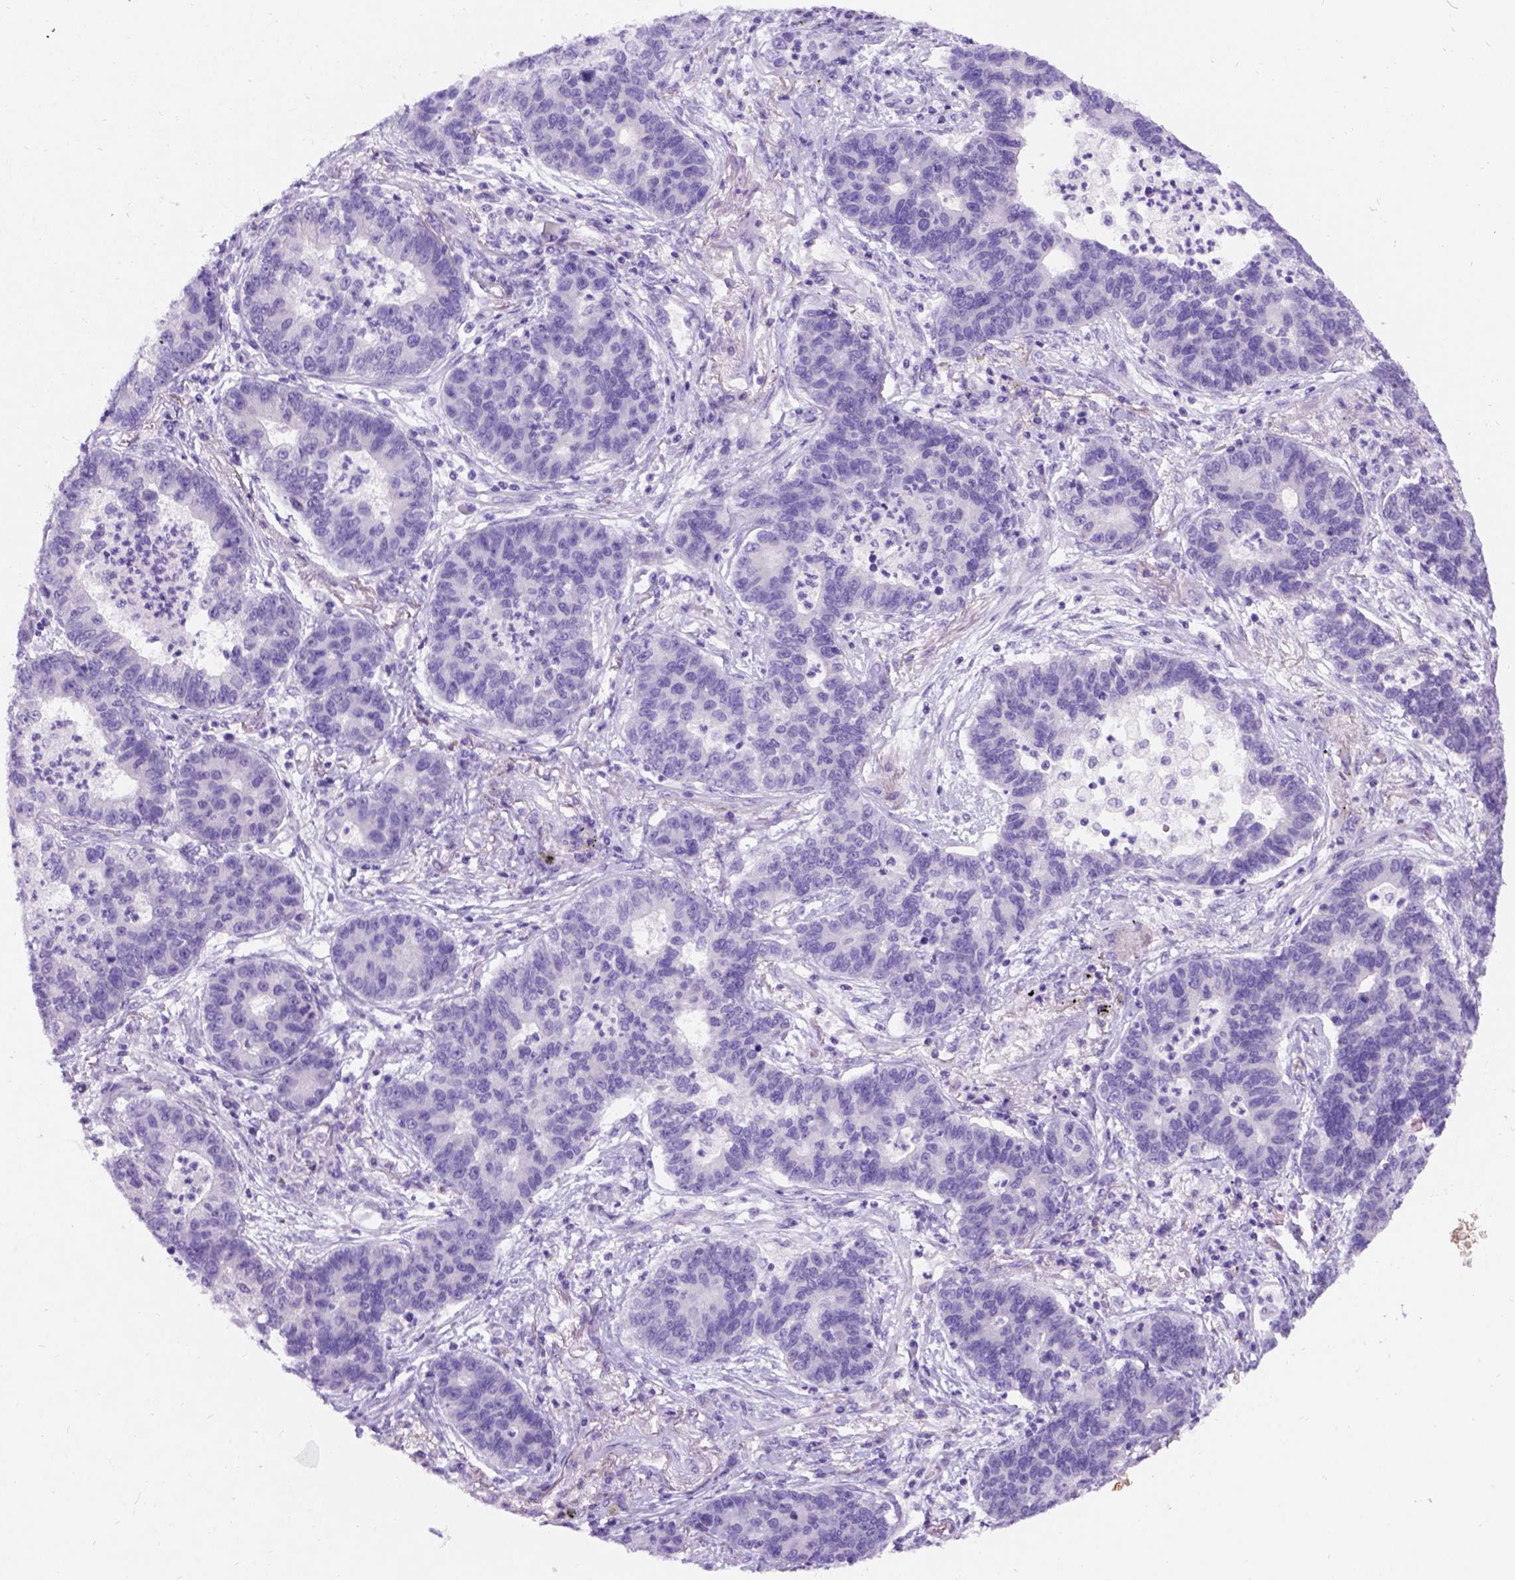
{"staining": {"intensity": "negative", "quantity": "none", "location": "none"}, "tissue": "lung cancer", "cell_type": "Tumor cells", "image_type": "cancer", "snomed": [{"axis": "morphology", "description": "Adenocarcinoma, NOS"}, {"axis": "topography", "description": "Lung"}], "caption": "Immunohistochemical staining of adenocarcinoma (lung) exhibits no significant staining in tumor cells.", "gene": "C7orf57", "patient": {"sex": "female", "age": 57}}